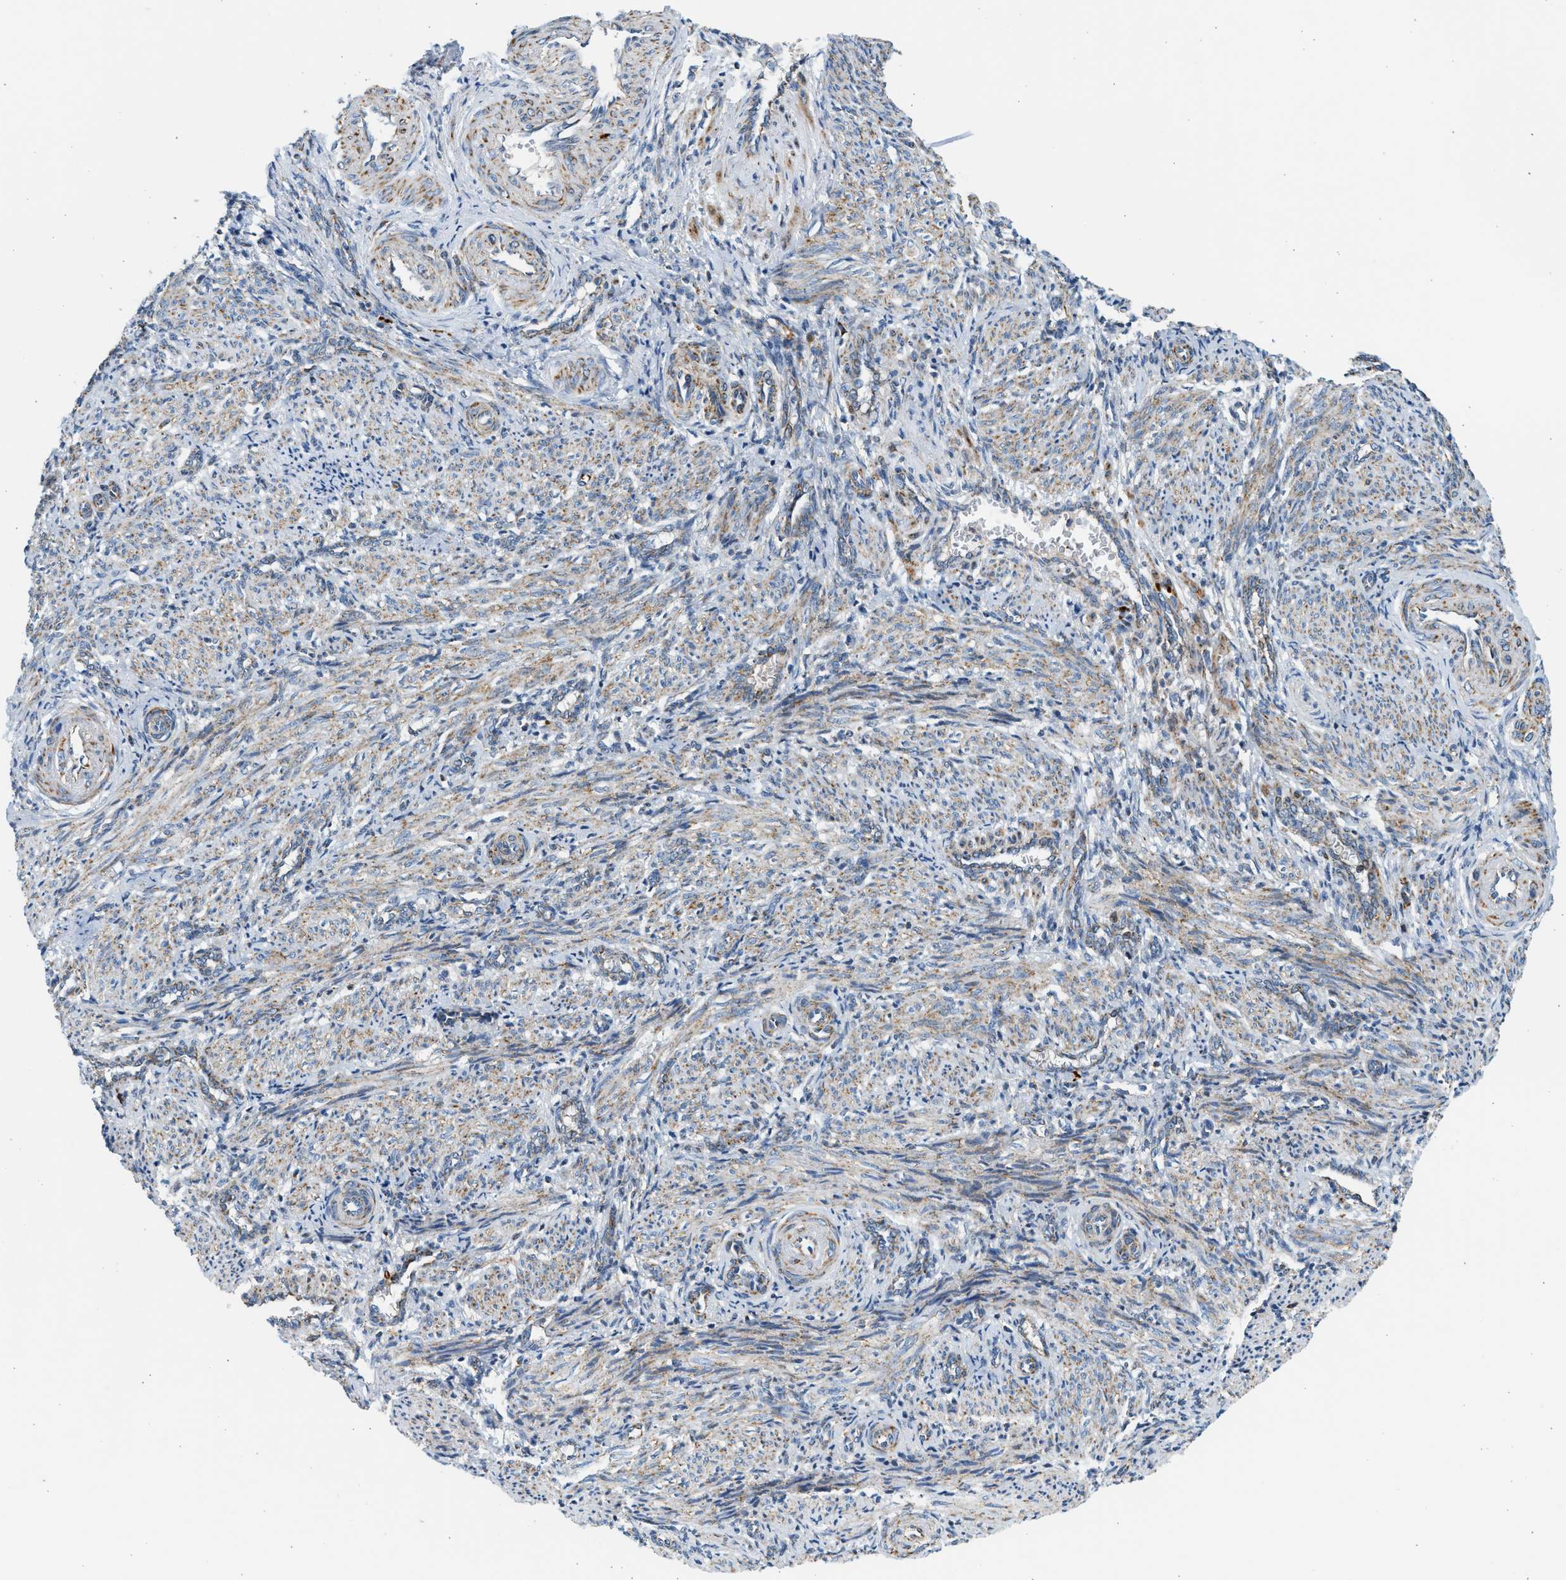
{"staining": {"intensity": "moderate", "quantity": ">75%", "location": "cytoplasmic/membranous"}, "tissue": "smooth muscle", "cell_type": "Smooth muscle cells", "image_type": "normal", "snomed": [{"axis": "morphology", "description": "Normal tissue, NOS"}, {"axis": "topography", "description": "Endometrium"}], "caption": "This is a histology image of immunohistochemistry (IHC) staining of unremarkable smooth muscle, which shows moderate expression in the cytoplasmic/membranous of smooth muscle cells.", "gene": "KCNMB3", "patient": {"sex": "female", "age": 33}}